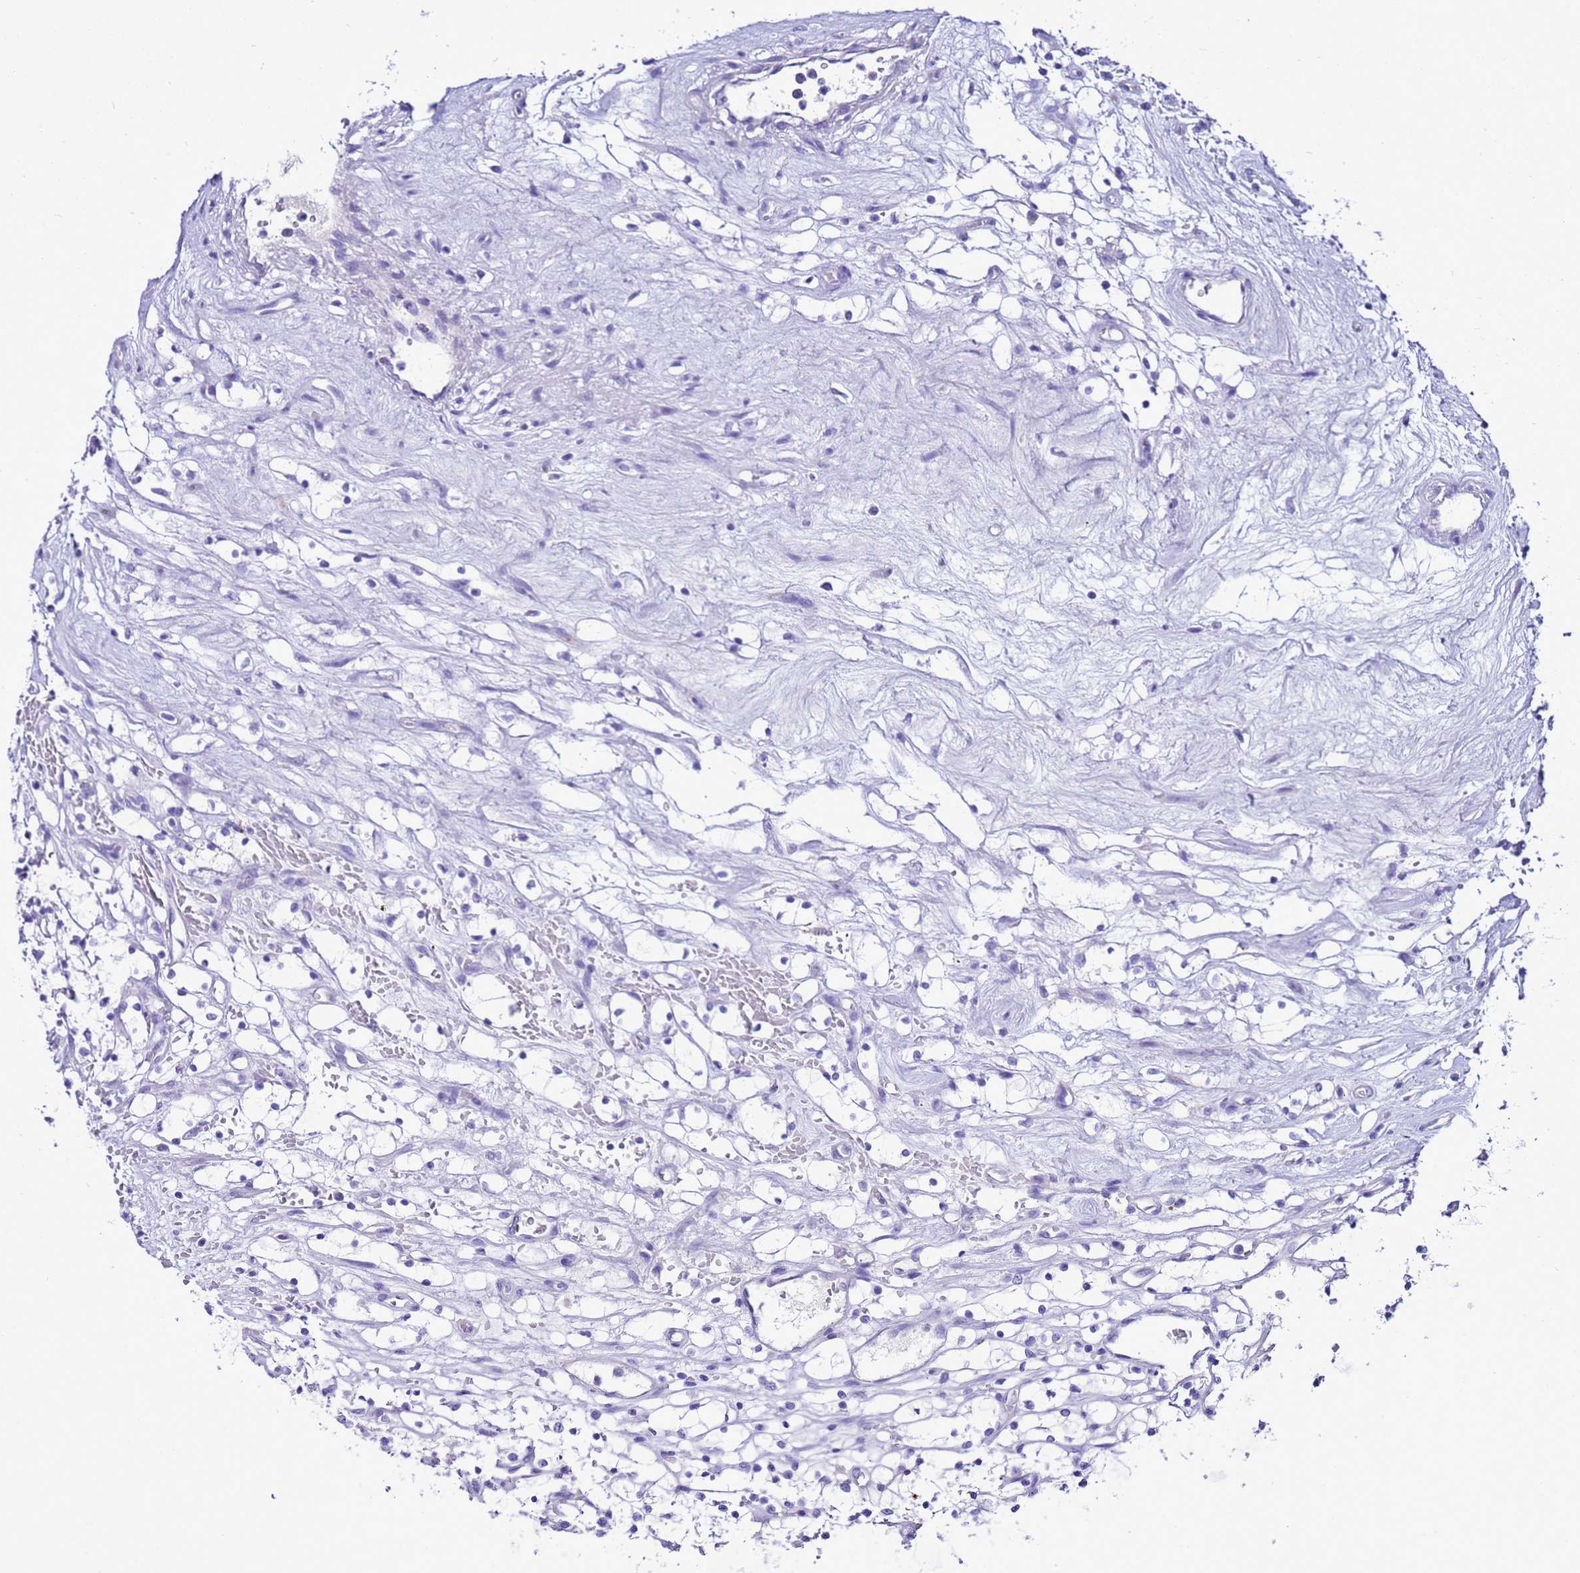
{"staining": {"intensity": "negative", "quantity": "none", "location": "none"}, "tissue": "renal cancer", "cell_type": "Tumor cells", "image_type": "cancer", "snomed": [{"axis": "morphology", "description": "Adenocarcinoma, NOS"}, {"axis": "topography", "description": "Kidney"}], "caption": "High magnification brightfield microscopy of renal cancer stained with DAB (3,3'-diaminobenzidine) (brown) and counterstained with hematoxylin (blue): tumor cells show no significant staining. The staining is performed using DAB (3,3'-diaminobenzidine) brown chromogen with nuclei counter-stained in using hematoxylin.", "gene": "BEST2", "patient": {"sex": "female", "age": 69}}